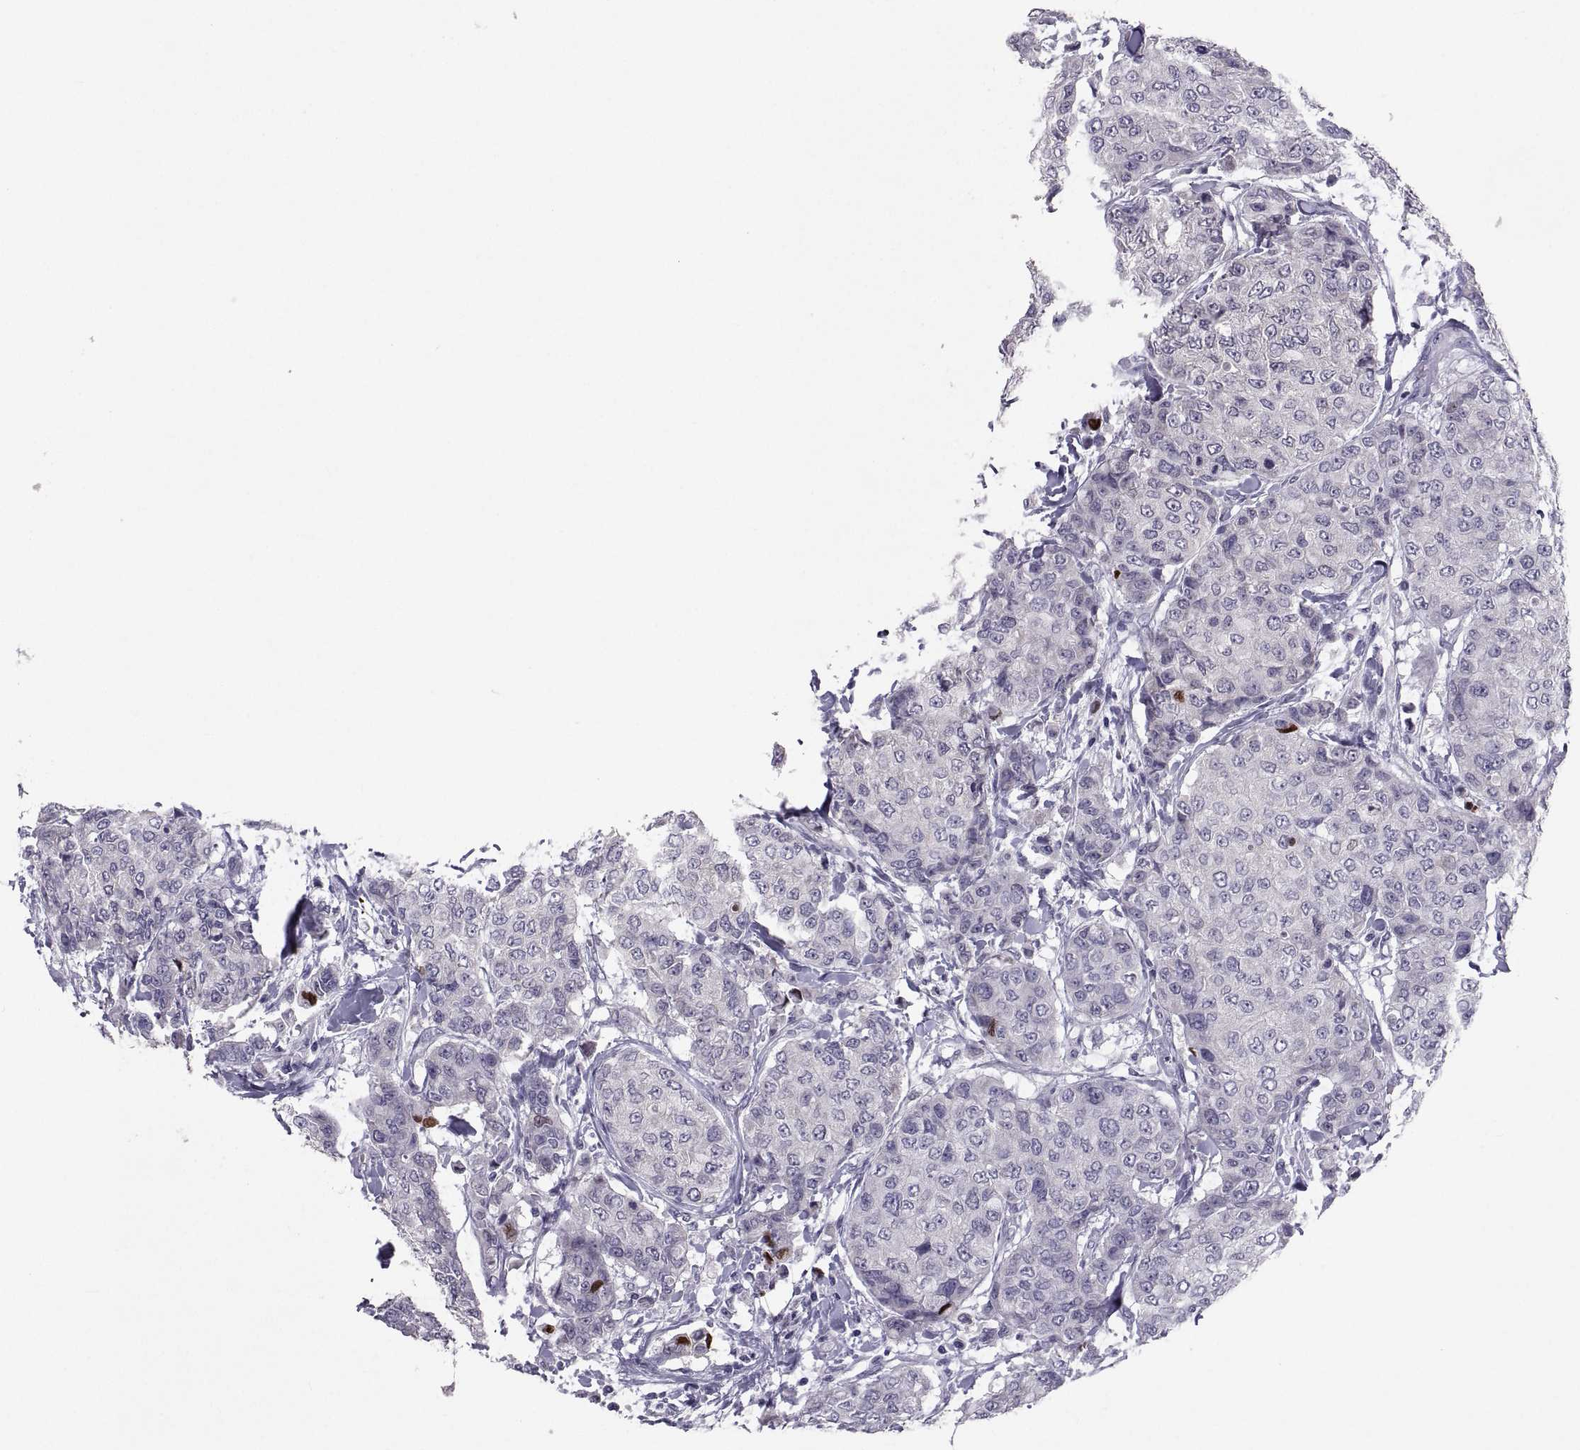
{"staining": {"intensity": "negative", "quantity": "none", "location": "none"}, "tissue": "breast cancer", "cell_type": "Tumor cells", "image_type": "cancer", "snomed": [{"axis": "morphology", "description": "Duct carcinoma"}, {"axis": "topography", "description": "Breast"}], "caption": "Image shows no significant protein staining in tumor cells of breast infiltrating ductal carcinoma. Nuclei are stained in blue.", "gene": "SOX21", "patient": {"sex": "female", "age": 27}}